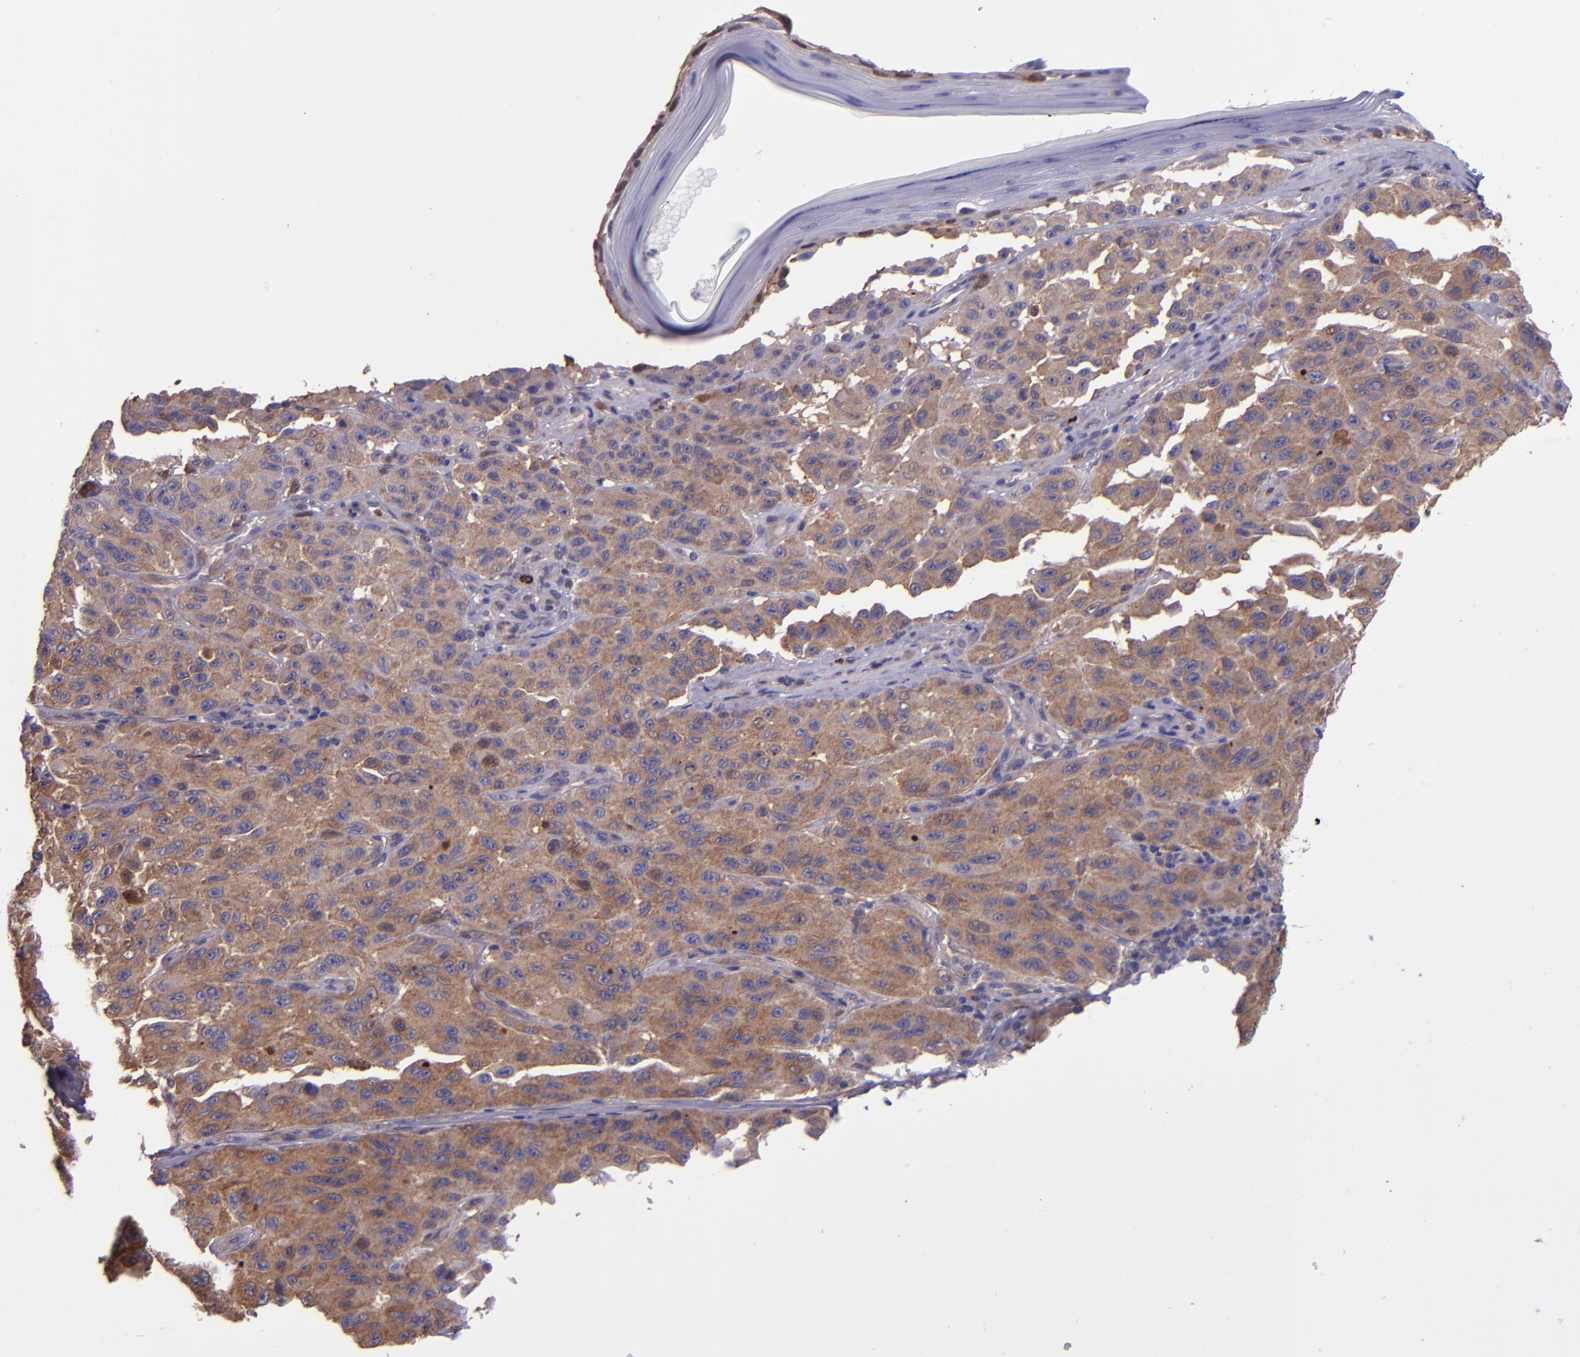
{"staining": {"intensity": "moderate", "quantity": ">75%", "location": "cytoplasmic/membranous"}, "tissue": "melanoma", "cell_type": "Tumor cells", "image_type": "cancer", "snomed": [{"axis": "morphology", "description": "Malignant melanoma, NOS"}, {"axis": "topography", "description": "Skin"}], "caption": "This is an image of immunohistochemistry staining of malignant melanoma, which shows moderate expression in the cytoplasmic/membranous of tumor cells.", "gene": "WASHC1", "patient": {"sex": "male", "age": 30}}